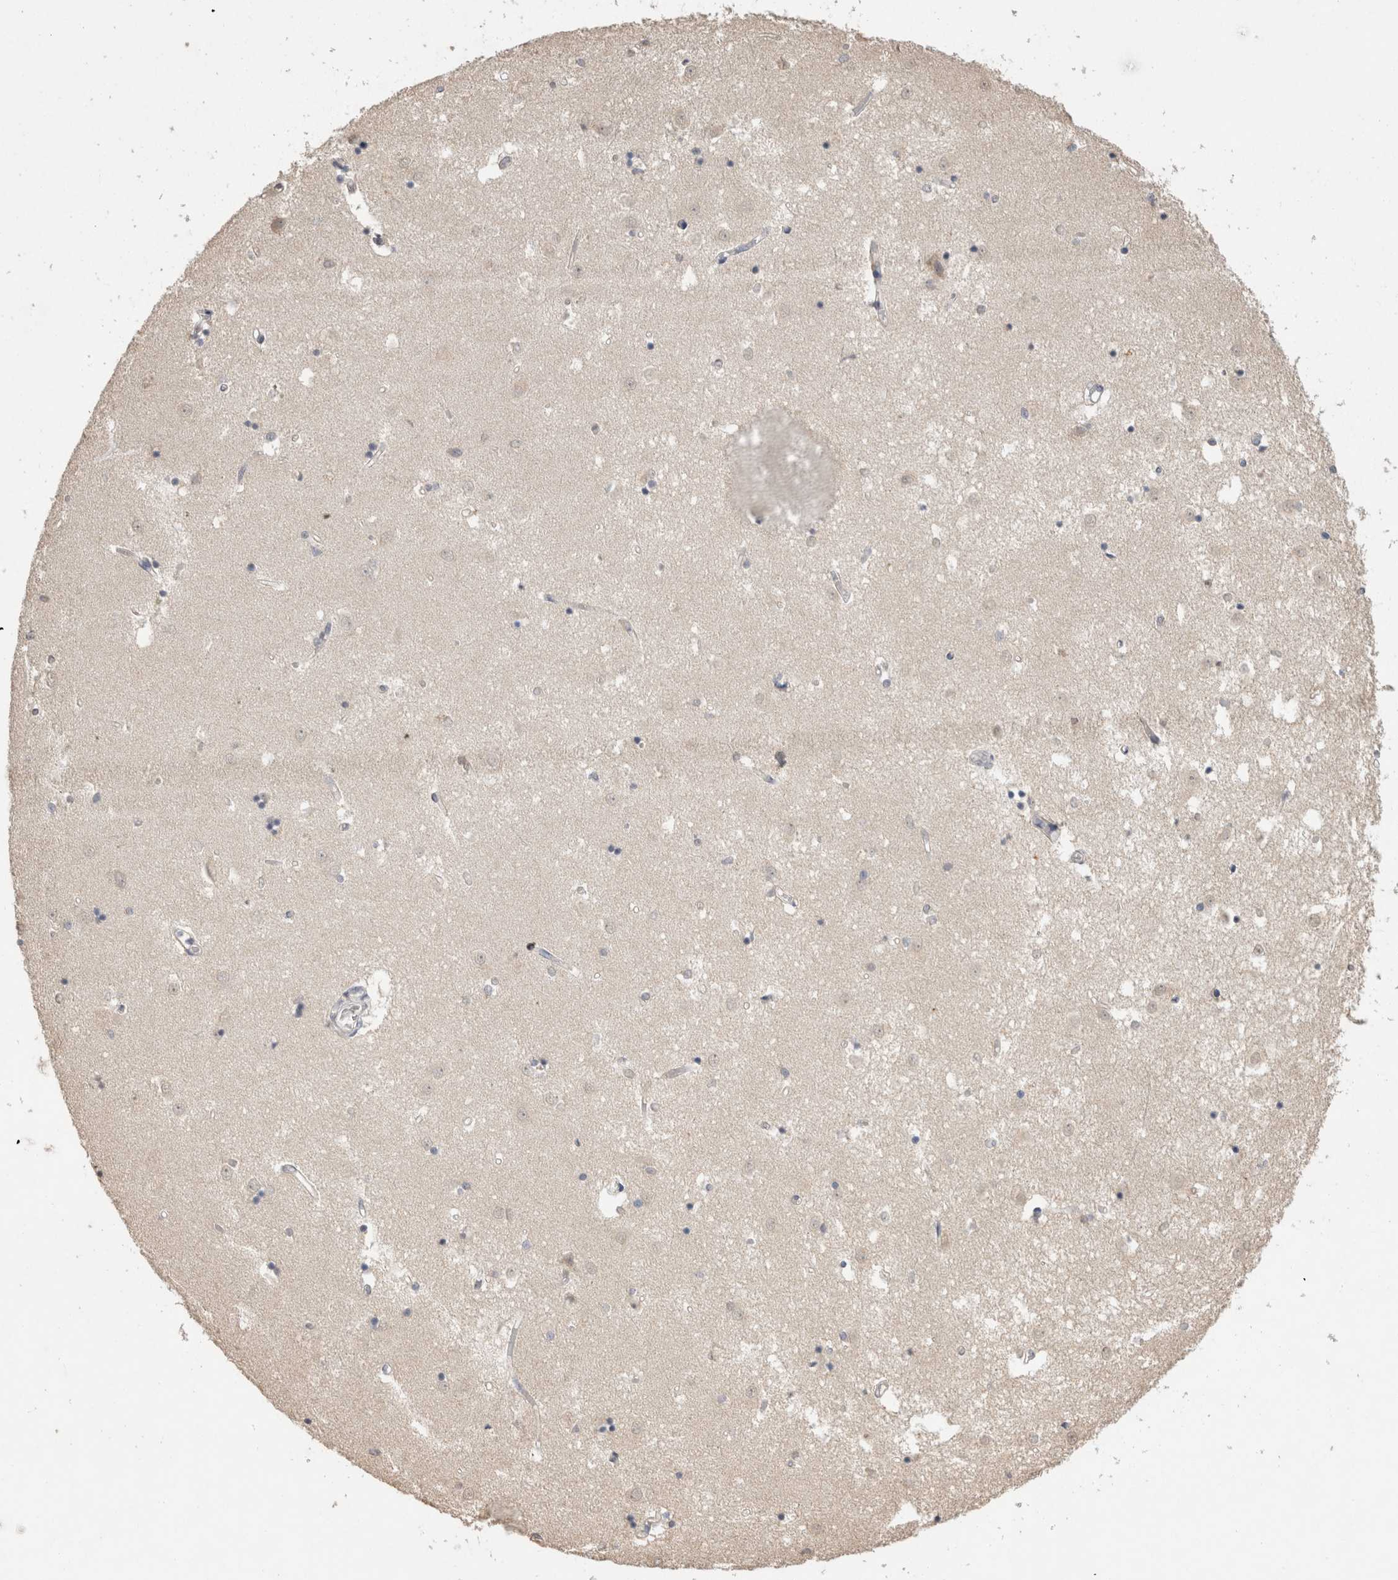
{"staining": {"intensity": "negative", "quantity": "none", "location": "none"}, "tissue": "caudate", "cell_type": "Glial cells", "image_type": "normal", "snomed": [{"axis": "morphology", "description": "Normal tissue, NOS"}, {"axis": "topography", "description": "Lateral ventricle wall"}], "caption": "Immunohistochemical staining of benign human caudate displays no significant positivity in glial cells. (DAB (3,3'-diaminobenzidine) IHC, high magnification).", "gene": "NAALADL2", "patient": {"sex": "male", "age": 45}}